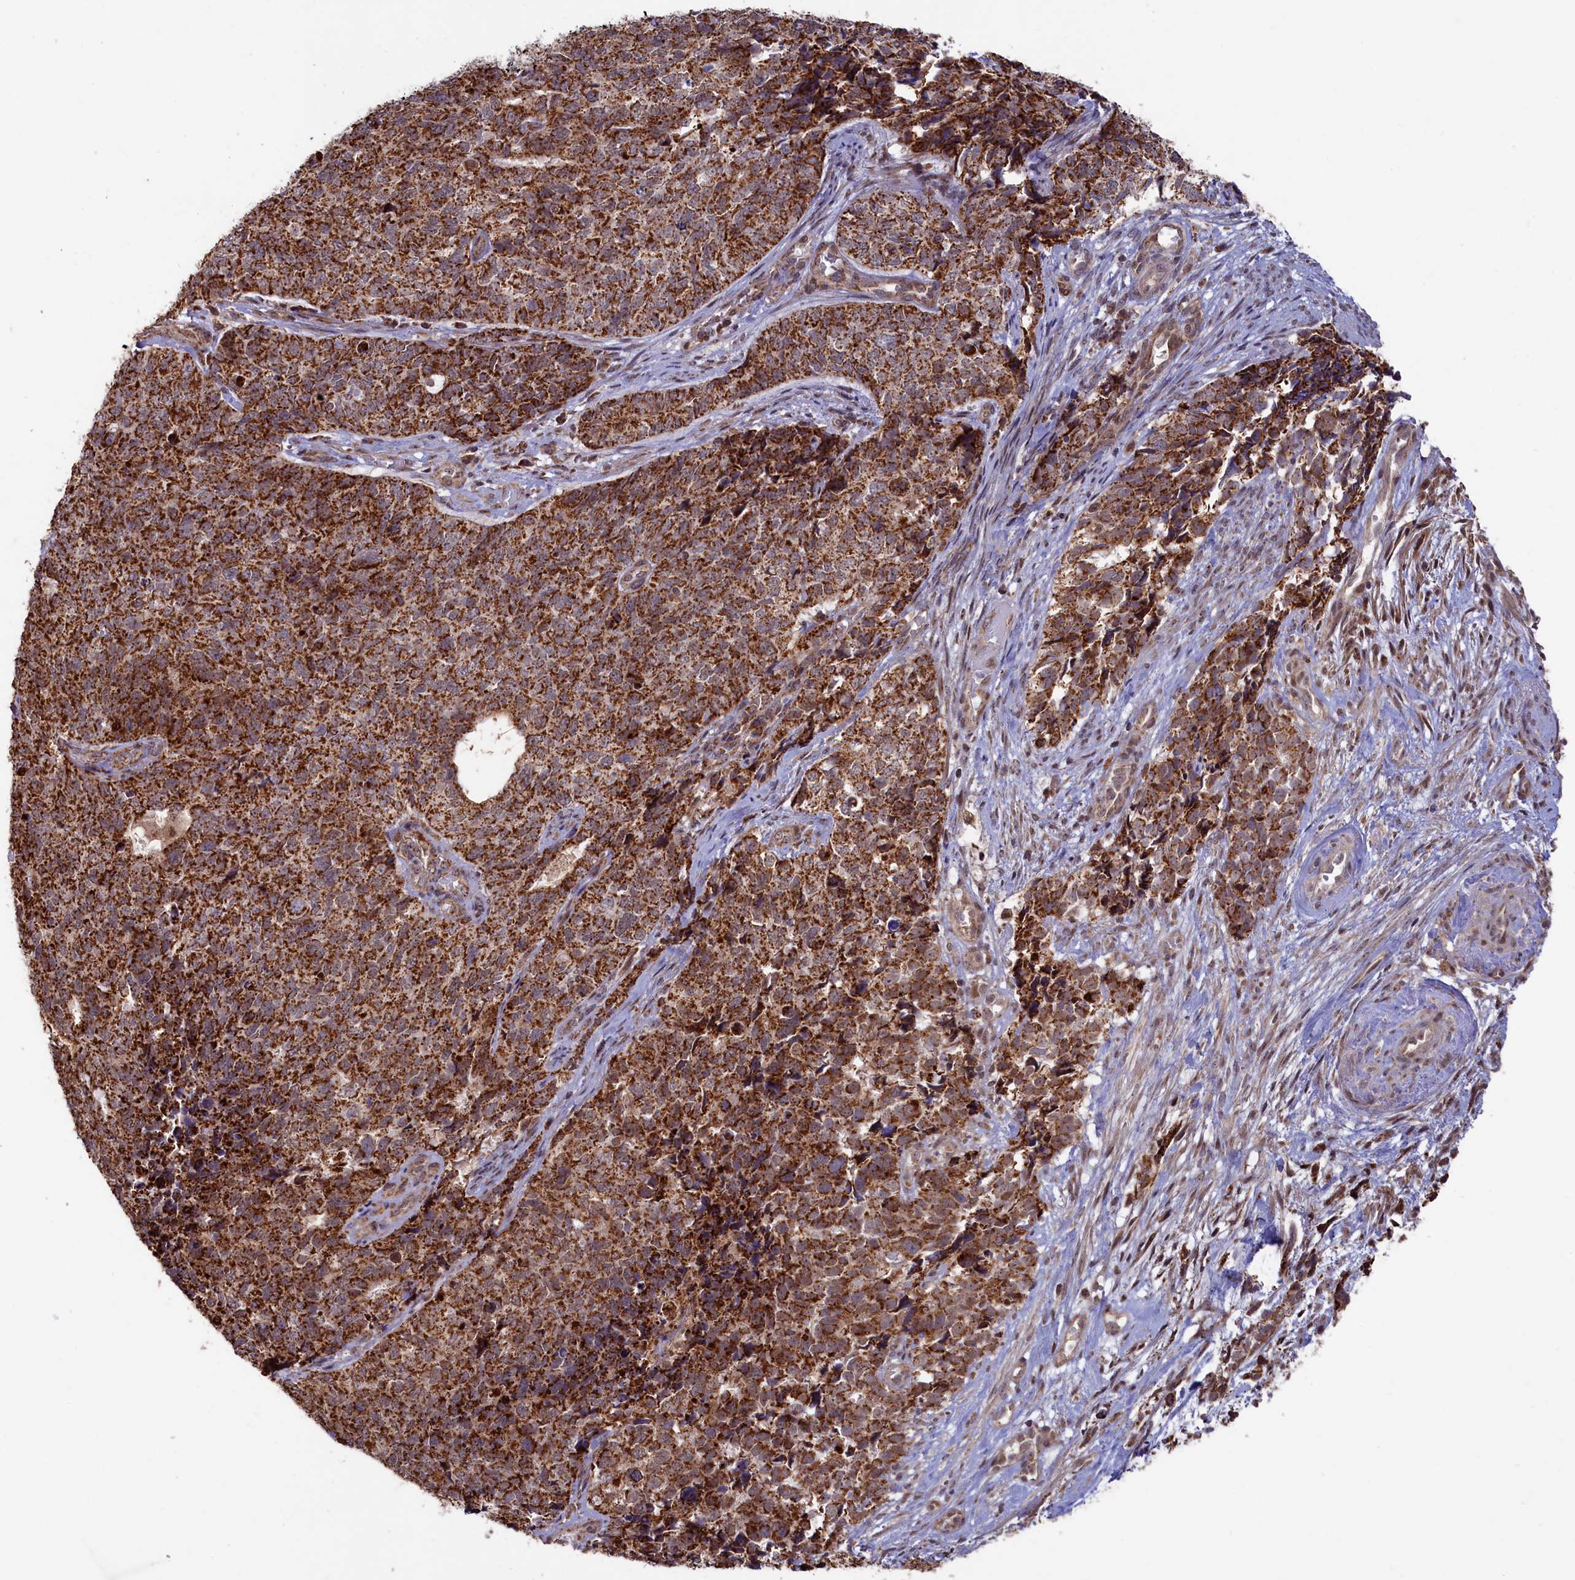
{"staining": {"intensity": "strong", "quantity": ">75%", "location": "cytoplasmic/membranous"}, "tissue": "cervical cancer", "cell_type": "Tumor cells", "image_type": "cancer", "snomed": [{"axis": "morphology", "description": "Squamous cell carcinoma, NOS"}, {"axis": "topography", "description": "Cervix"}], "caption": "Squamous cell carcinoma (cervical) stained for a protein exhibits strong cytoplasmic/membranous positivity in tumor cells.", "gene": "DUS3L", "patient": {"sex": "female", "age": 63}}